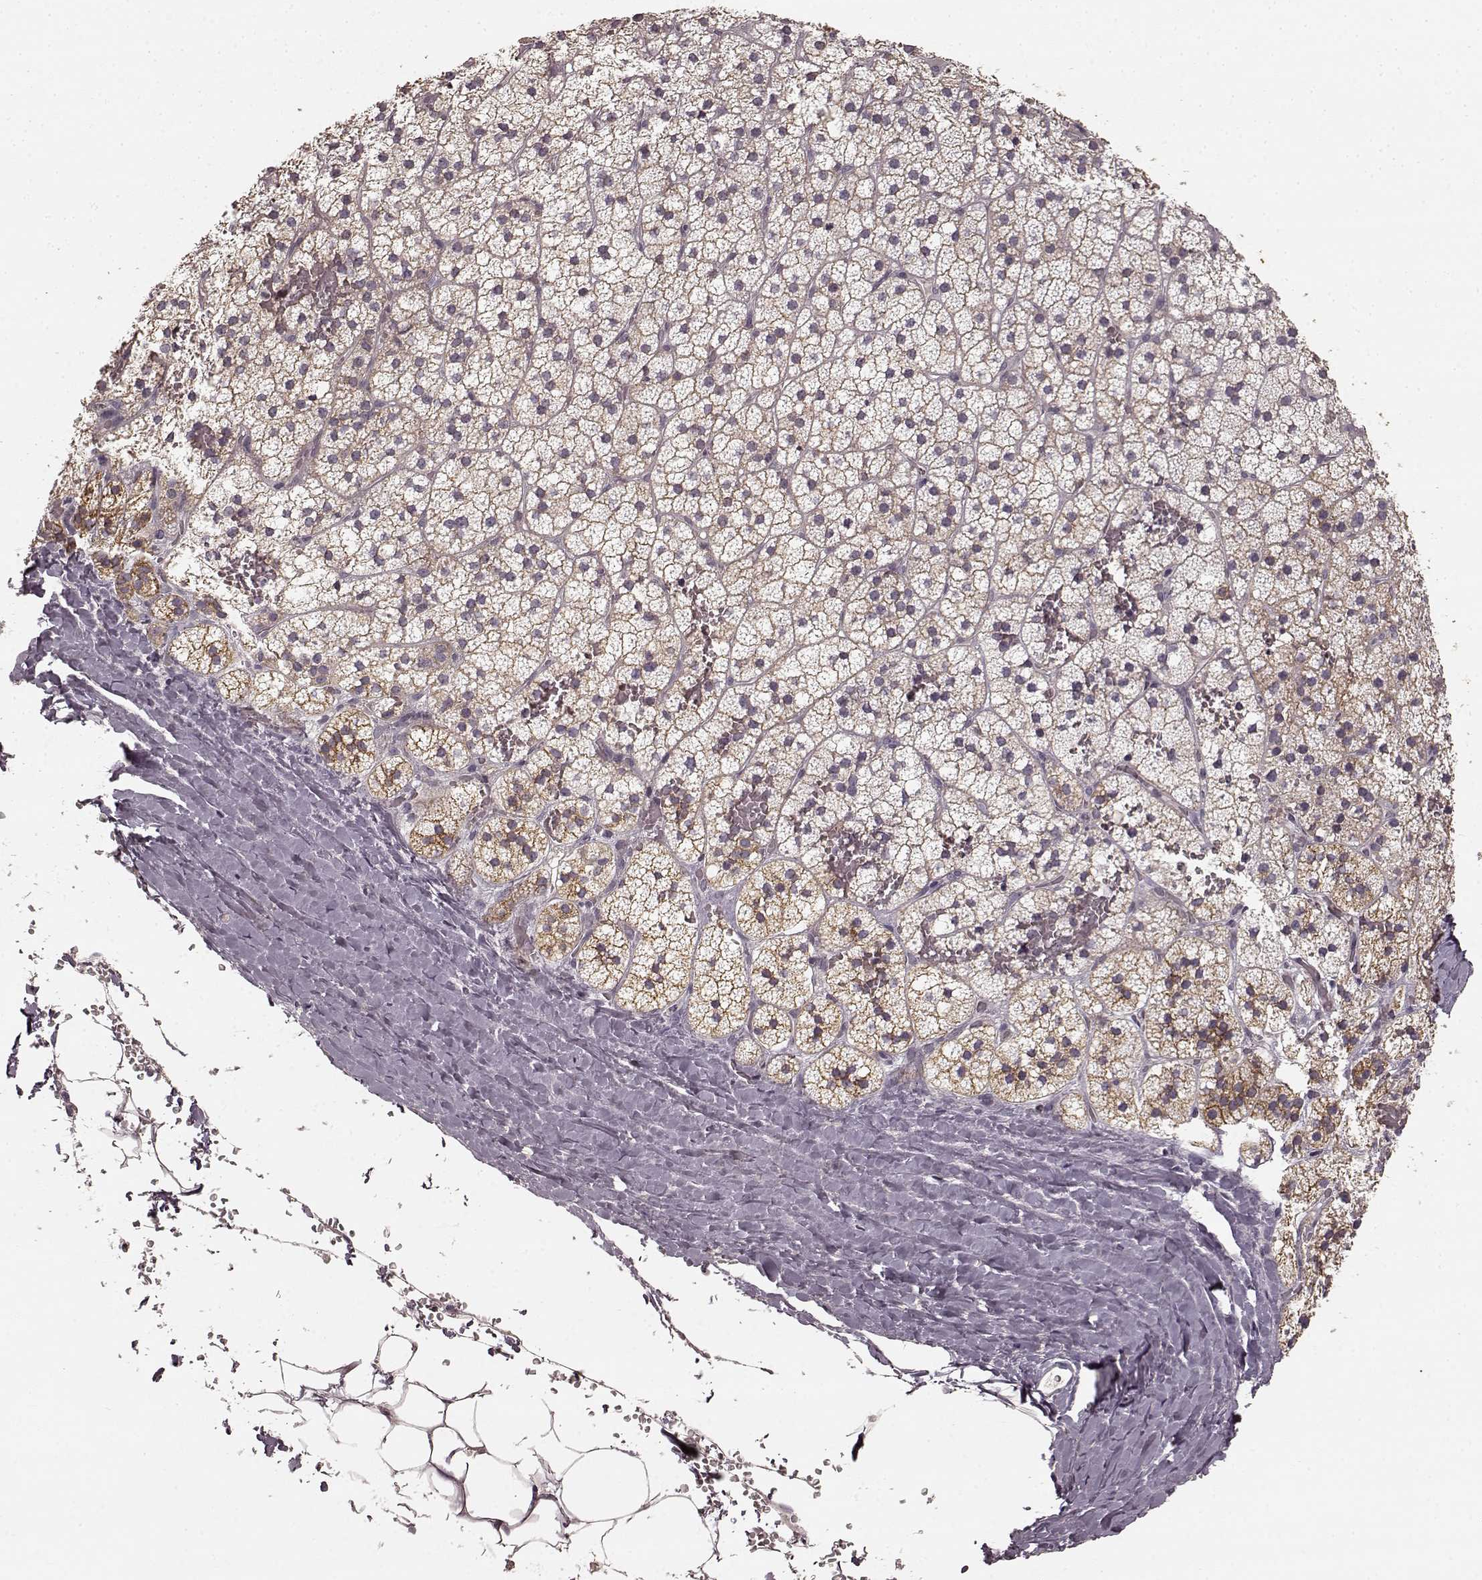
{"staining": {"intensity": "moderate", "quantity": "25%-75%", "location": "cytoplasmic/membranous"}, "tissue": "adrenal gland", "cell_type": "Glandular cells", "image_type": "normal", "snomed": [{"axis": "morphology", "description": "Normal tissue, NOS"}, {"axis": "topography", "description": "Adrenal gland"}], "caption": "This photomicrograph displays immunohistochemistry staining of normal human adrenal gland, with medium moderate cytoplasmic/membranous staining in approximately 25%-75% of glandular cells.", "gene": "PRKCE", "patient": {"sex": "male", "age": 53}}